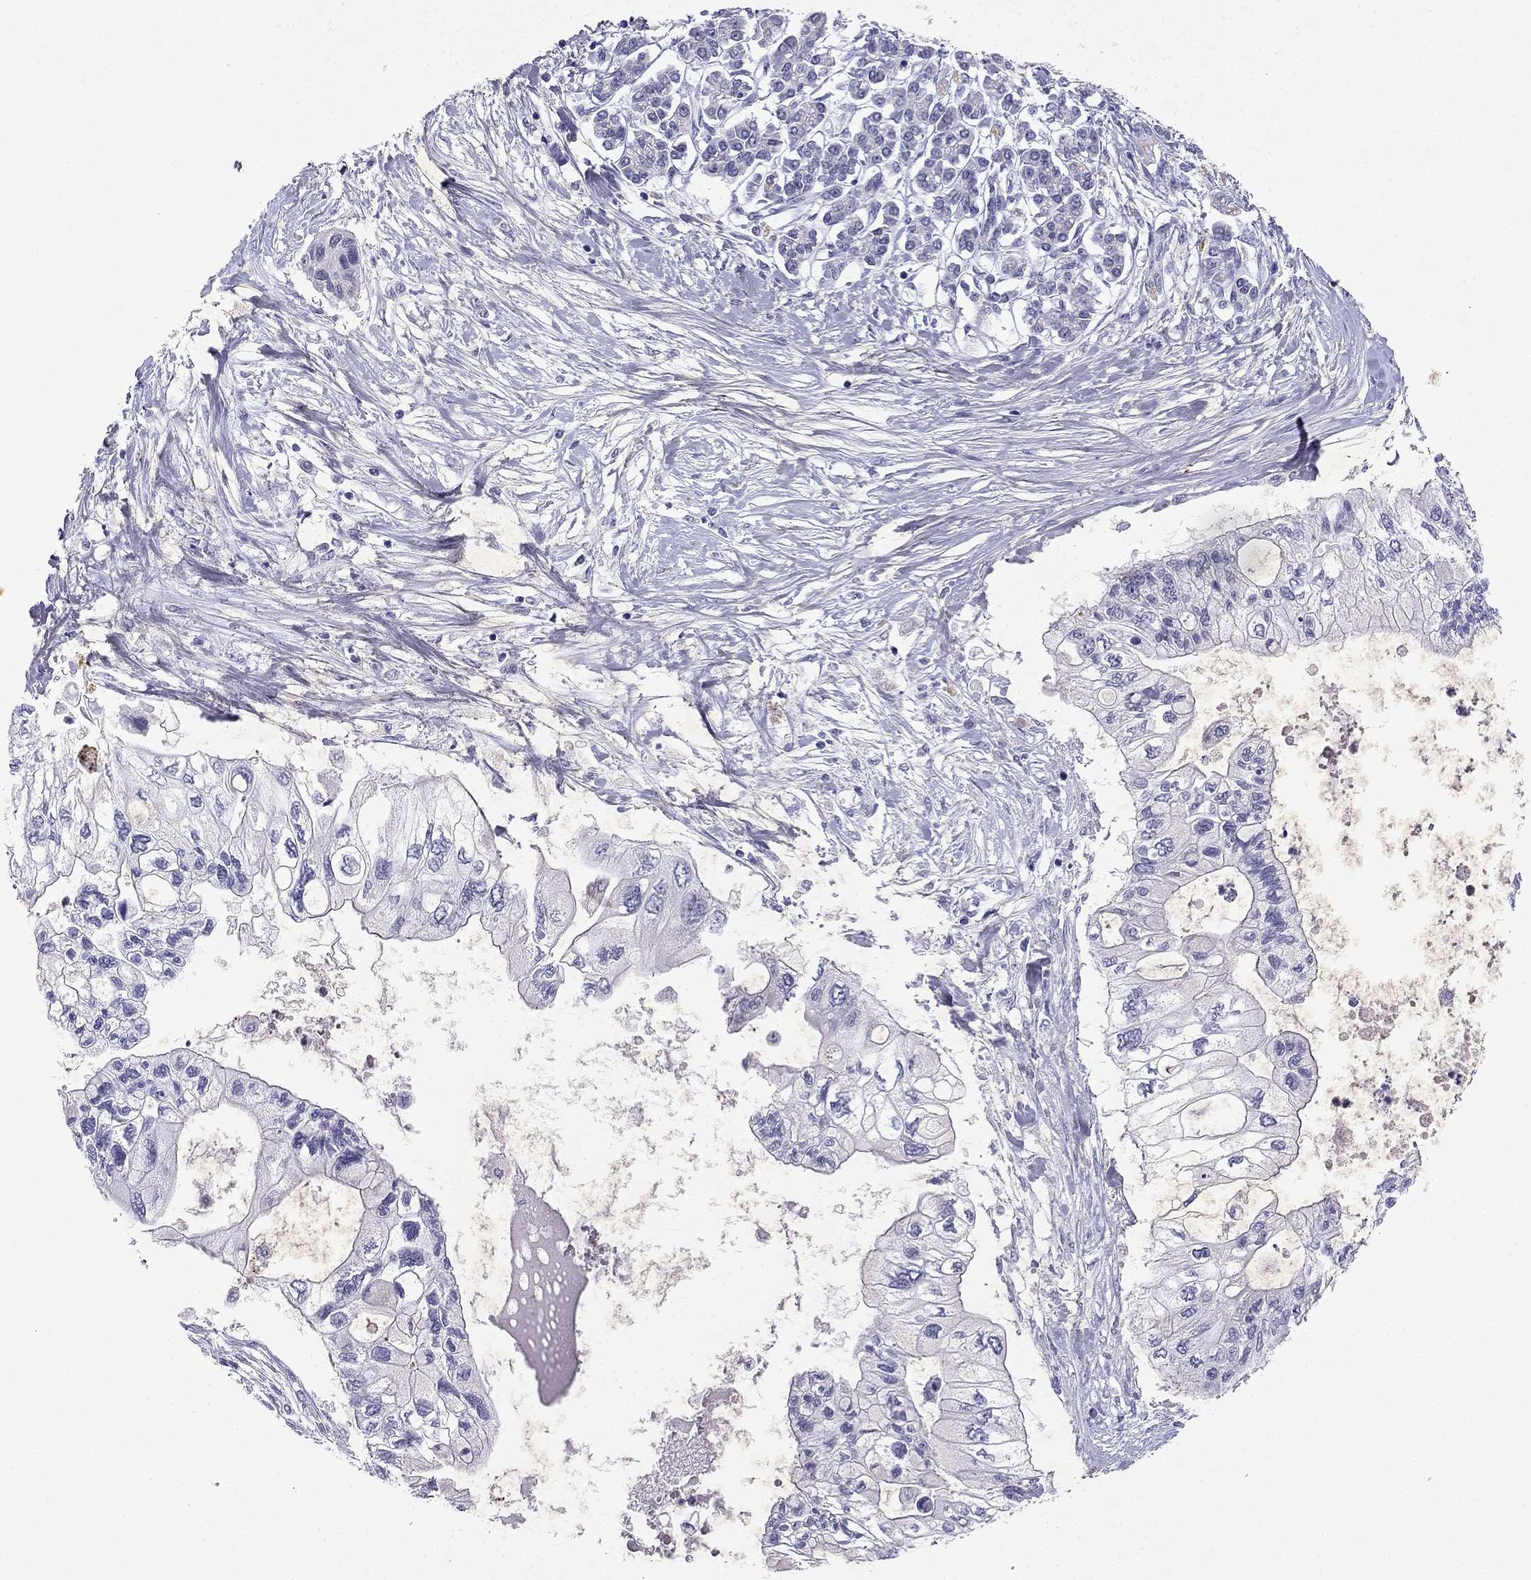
{"staining": {"intensity": "negative", "quantity": "none", "location": "none"}, "tissue": "pancreatic cancer", "cell_type": "Tumor cells", "image_type": "cancer", "snomed": [{"axis": "morphology", "description": "Adenocarcinoma, NOS"}, {"axis": "topography", "description": "Pancreas"}], "caption": "This is an IHC histopathology image of adenocarcinoma (pancreatic). There is no positivity in tumor cells.", "gene": "SLC6A4", "patient": {"sex": "female", "age": 77}}